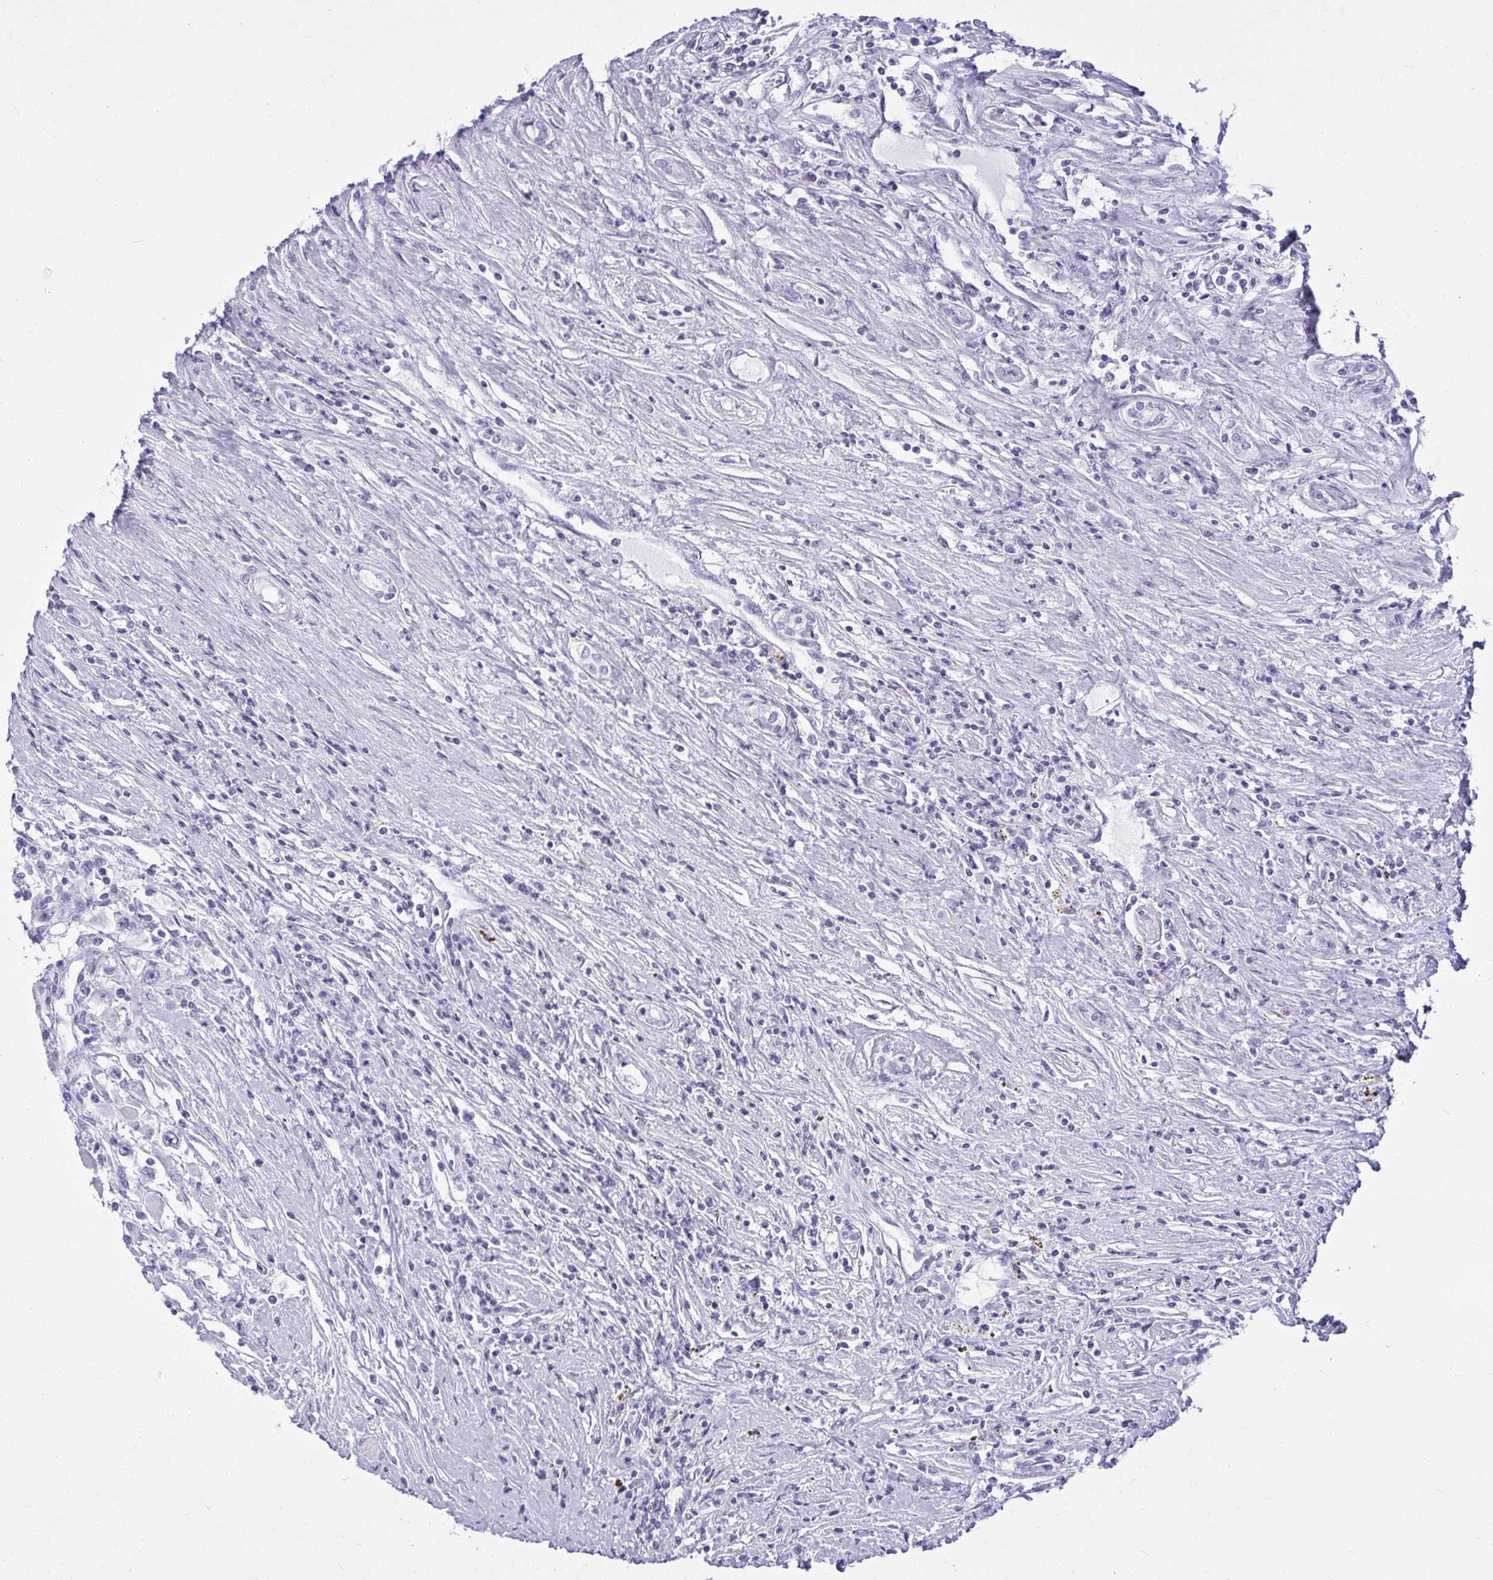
{"staining": {"intensity": "negative", "quantity": "none", "location": "none"}, "tissue": "renal cancer", "cell_type": "Tumor cells", "image_type": "cancer", "snomed": [{"axis": "morphology", "description": "Adenocarcinoma, NOS"}, {"axis": "topography", "description": "Kidney"}], "caption": "Immunohistochemistry (IHC) histopathology image of human renal cancer stained for a protein (brown), which shows no staining in tumor cells.", "gene": "CLGN", "patient": {"sex": "female", "age": 67}}